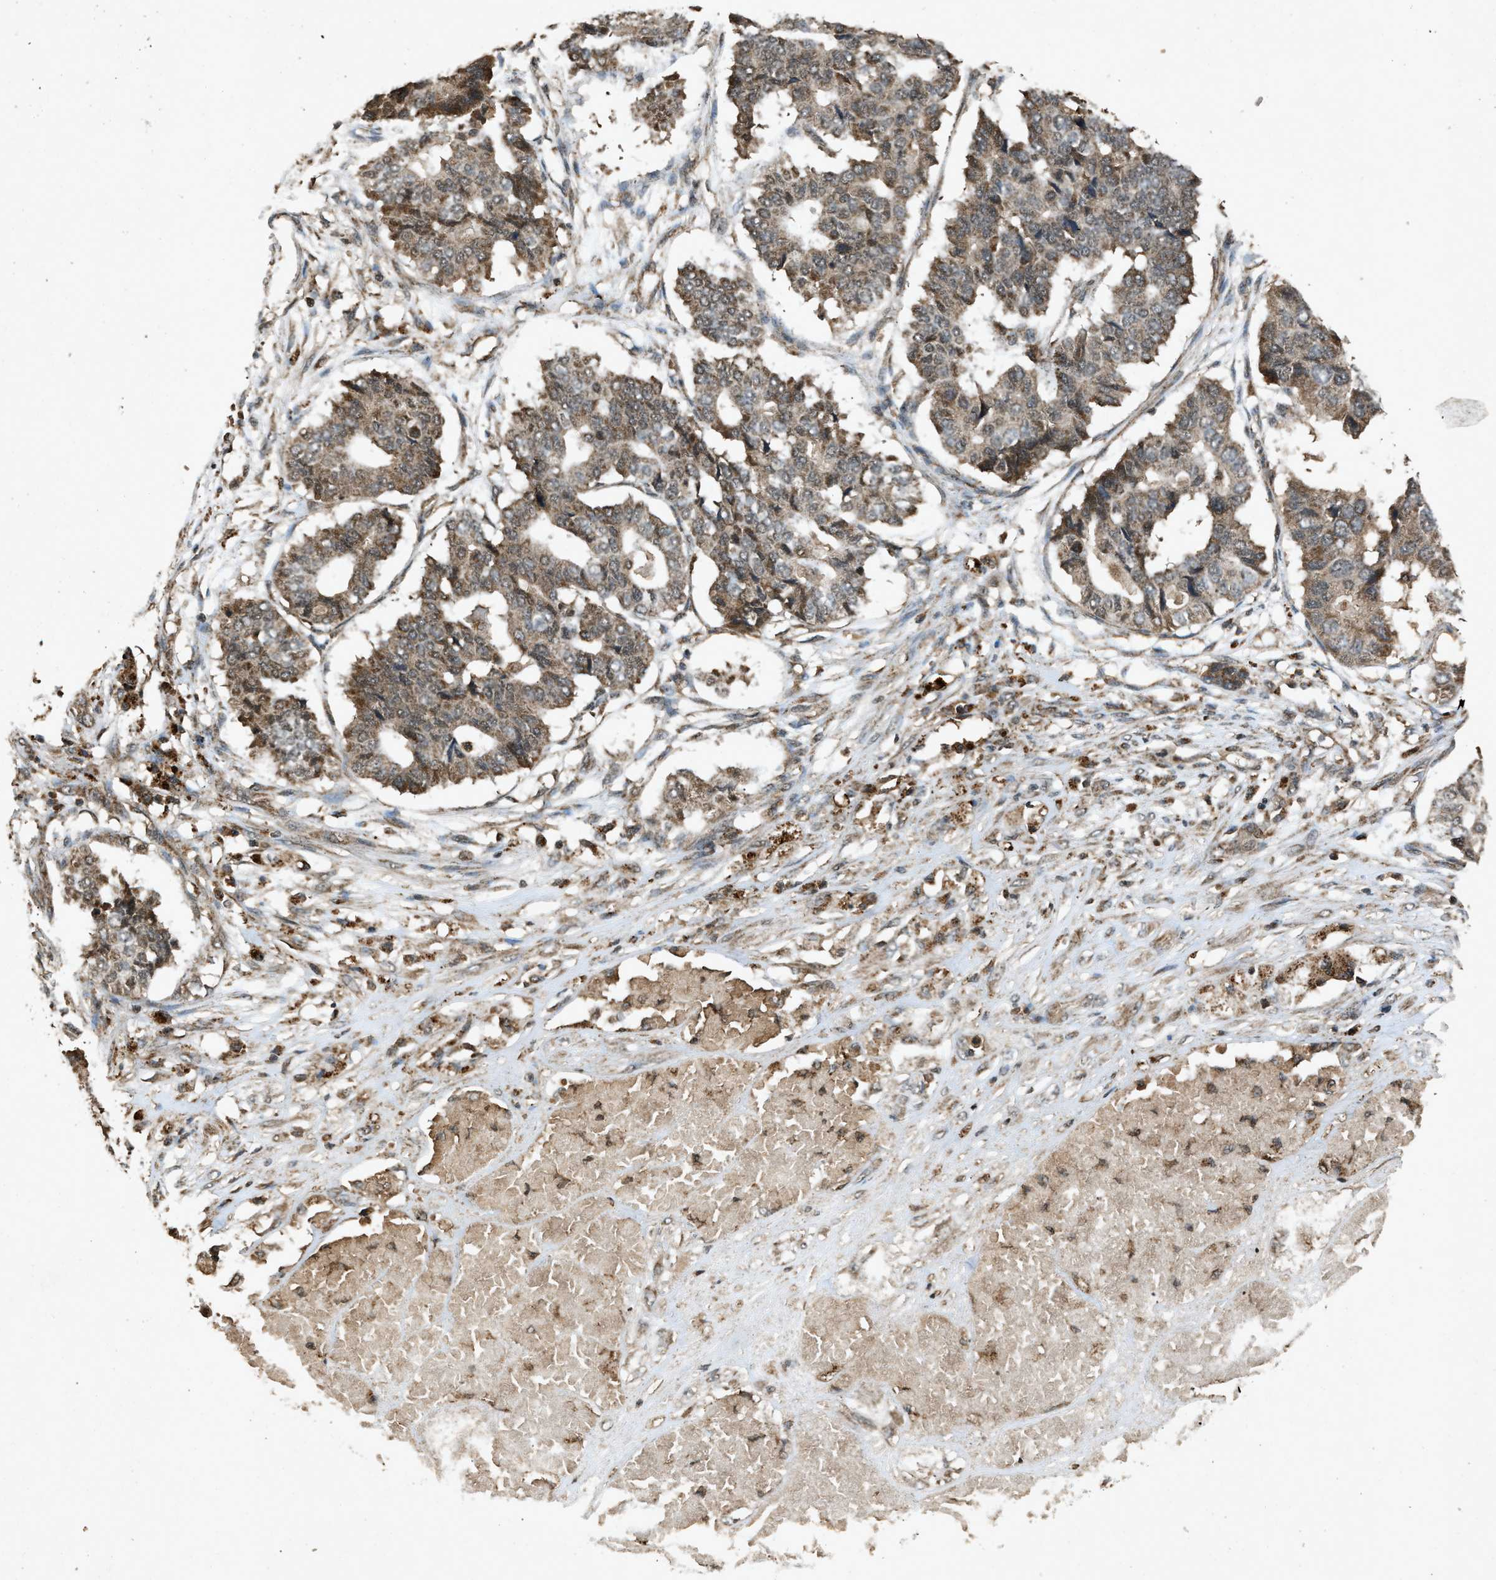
{"staining": {"intensity": "moderate", "quantity": ">75%", "location": "cytoplasmic/membranous"}, "tissue": "pancreatic cancer", "cell_type": "Tumor cells", "image_type": "cancer", "snomed": [{"axis": "morphology", "description": "Adenocarcinoma, NOS"}, {"axis": "topography", "description": "Pancreas"}], "caption": "IHC (DAB) staining of human pancreatic cancer (adenocarcinoma) shows moderate cytoplasmic/membranous protein expression in approximately >75% of tumor cells.", "gene": "OAS1", "patient": {"sex": "male", "age": 50}}